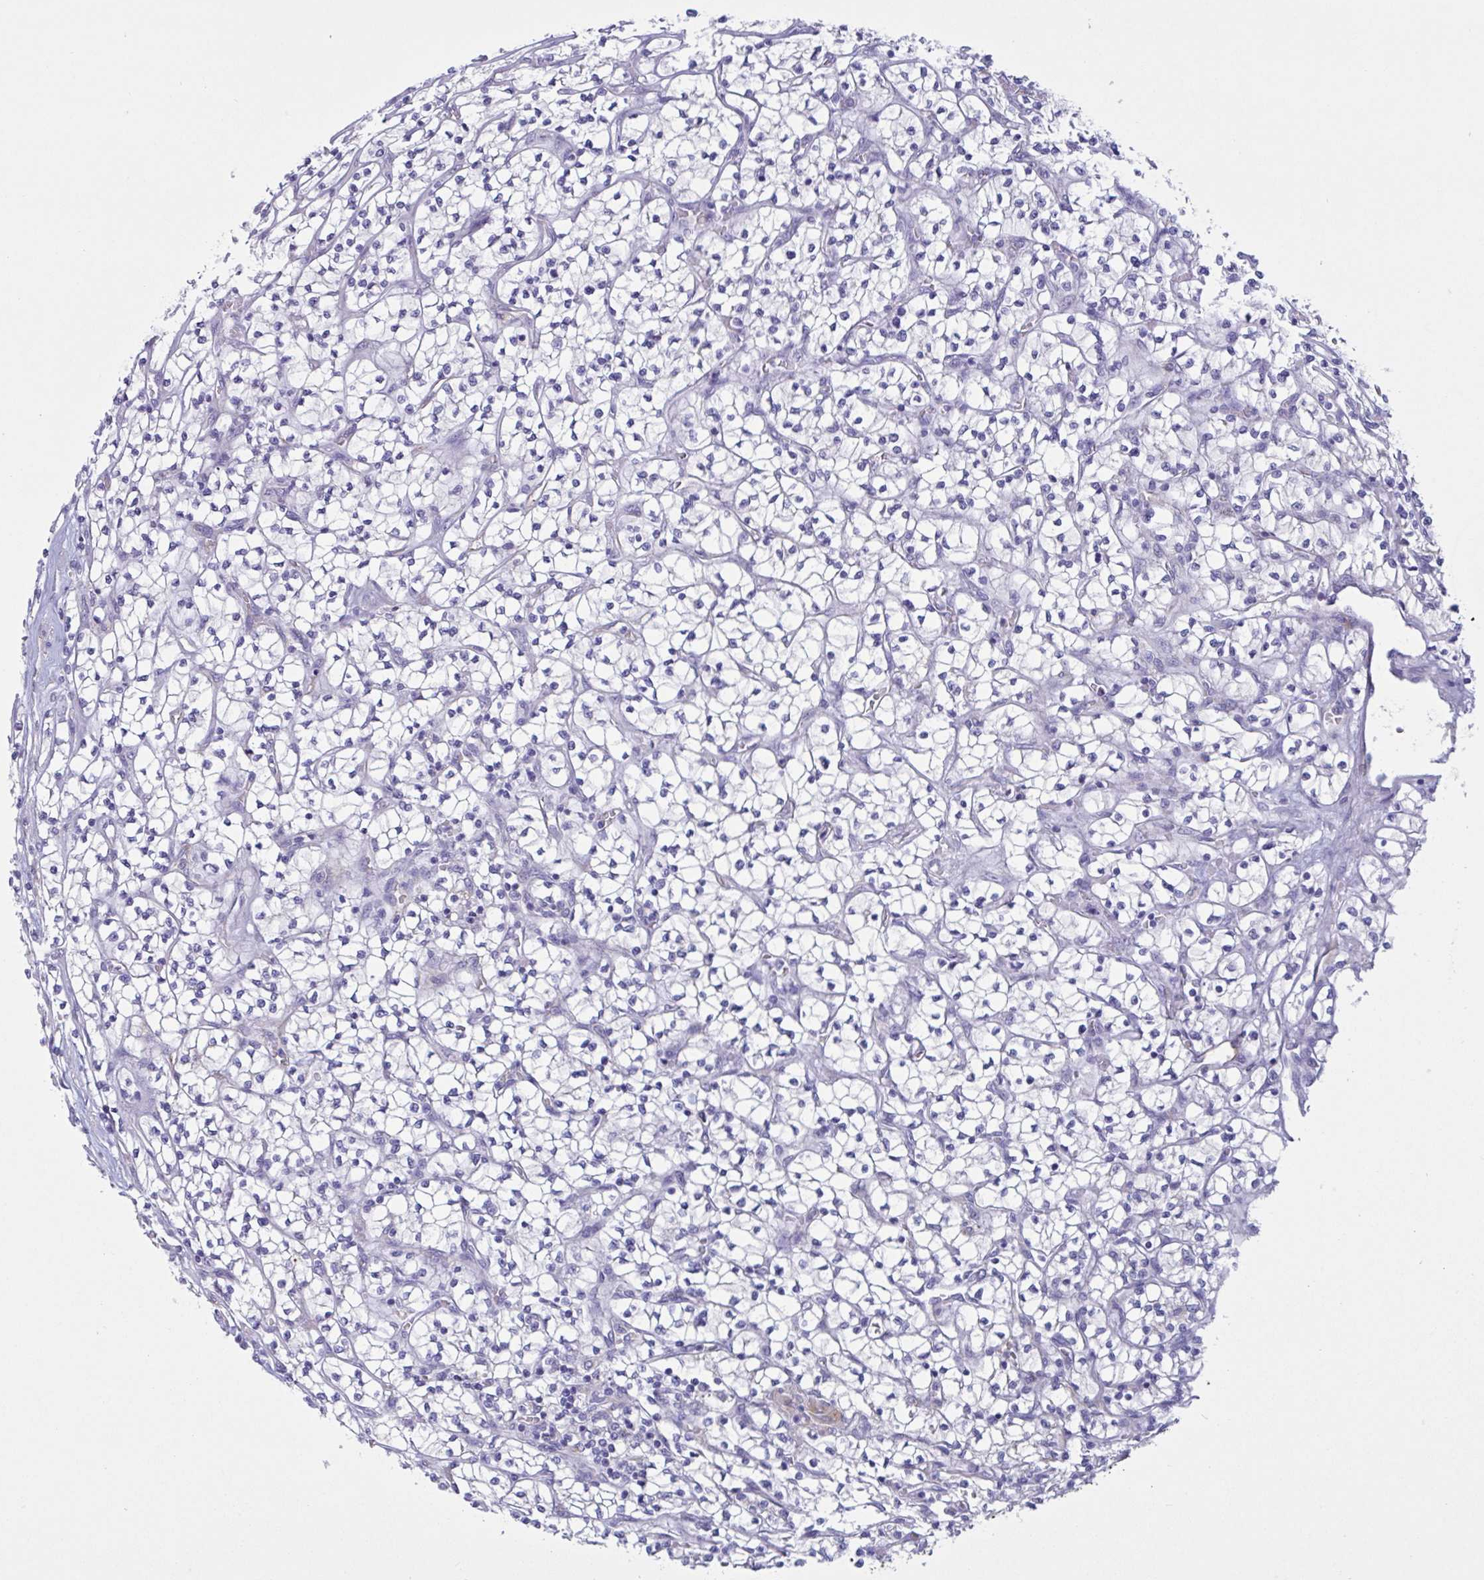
{"staining": {"intensity": "negative", "quantity": "none", "location": "none"}, "tissue": "renal cancer", "cell_type": "Tumor cells", "image_type": "cancer", "snomed": [{"axis": "morphology", "description": "Adenocarcinoma, NOS"}, {"axis": "topography", "description": "Kidney"}], "caption": "An immunohistochemistry histopathology image of adenocarcinoma (renal) is shown. There is no staining in tumor cells of adenocarcinoma (renal).", "gene": "RPL22L1", "patient": {"sex": "female", "age": 64}}